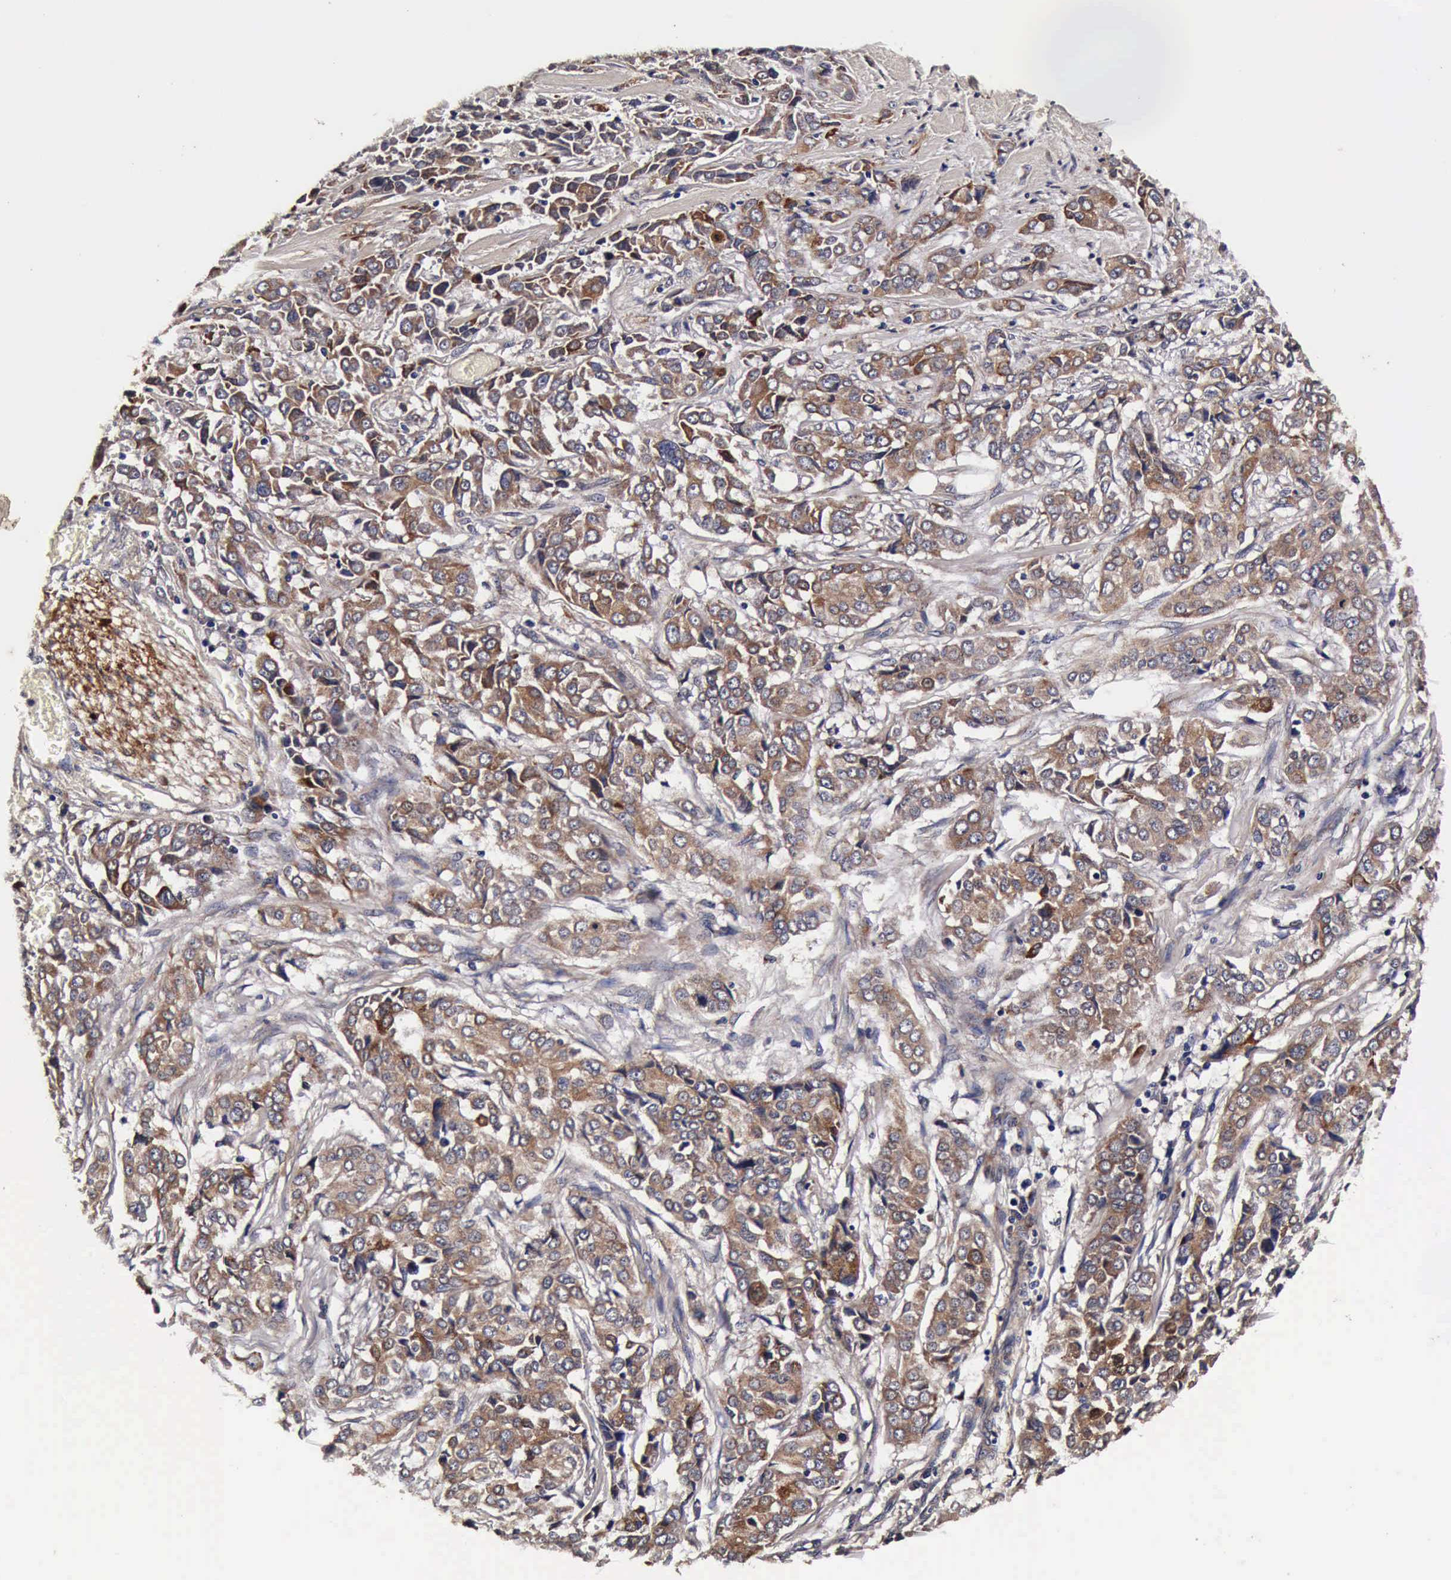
{"staining": {"intensity": "moderate", "quantity": ">75%", "location": "cytoplasmic/membranous"}, "tissue": "pancreatic cancer", "cell_type": "Tumor cells", "image_type": "cancer", "snomed": [{"axis": "morphology", "description": "Adenocarcinoma, NOS"}, {"axis": "topography", "description": "Pancreas"}], "caption": "Immunohistochemistry photomicrograph of human pancreatic adenocarcinoma stained for a protein (brown), which exhibits medium levels of moderate cytoplasmic/membranous staining in approximately >75% of tumor cells.", "gene": "CST3", "patient": {"sex": "female", "age": 52}}